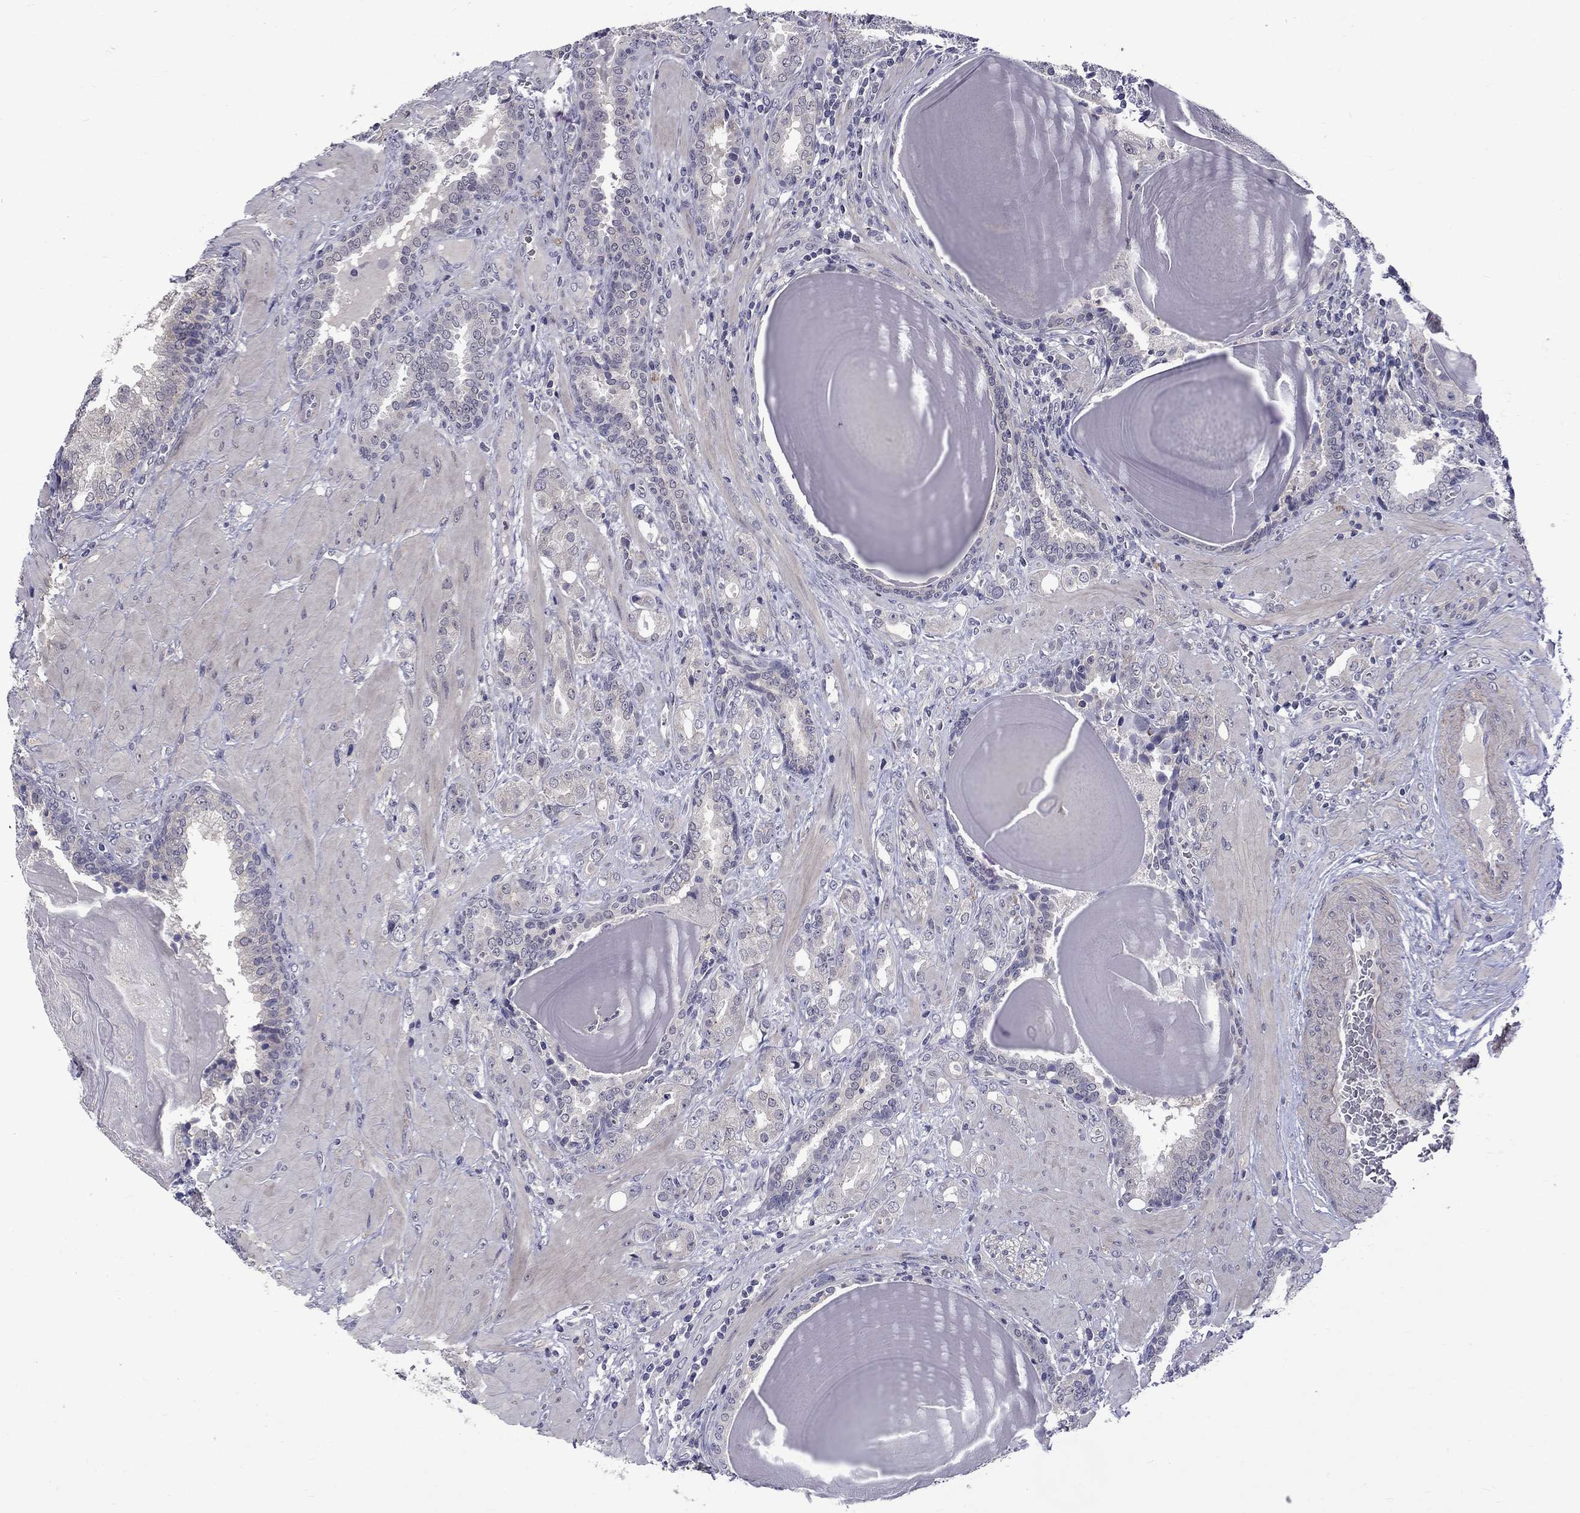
{"staining": {"intensity": "negative", "quantity": "none", "location": "none"}, "tissue": "prostate cancer", "cell_type": "Tumor cells", "image_type": "cancer", "snomed": [{"axis": "morphology", "description": "Adenocarcinoma, NOS"}, {"axis": "topography", "description": "Prostate"}], "caption": "Histopathology image shows no significant protein expression in tumor cells of adenocarcinoma (prostate).", "gene": "SNTA1", "patient": {"sex": "male", "age": 57}}